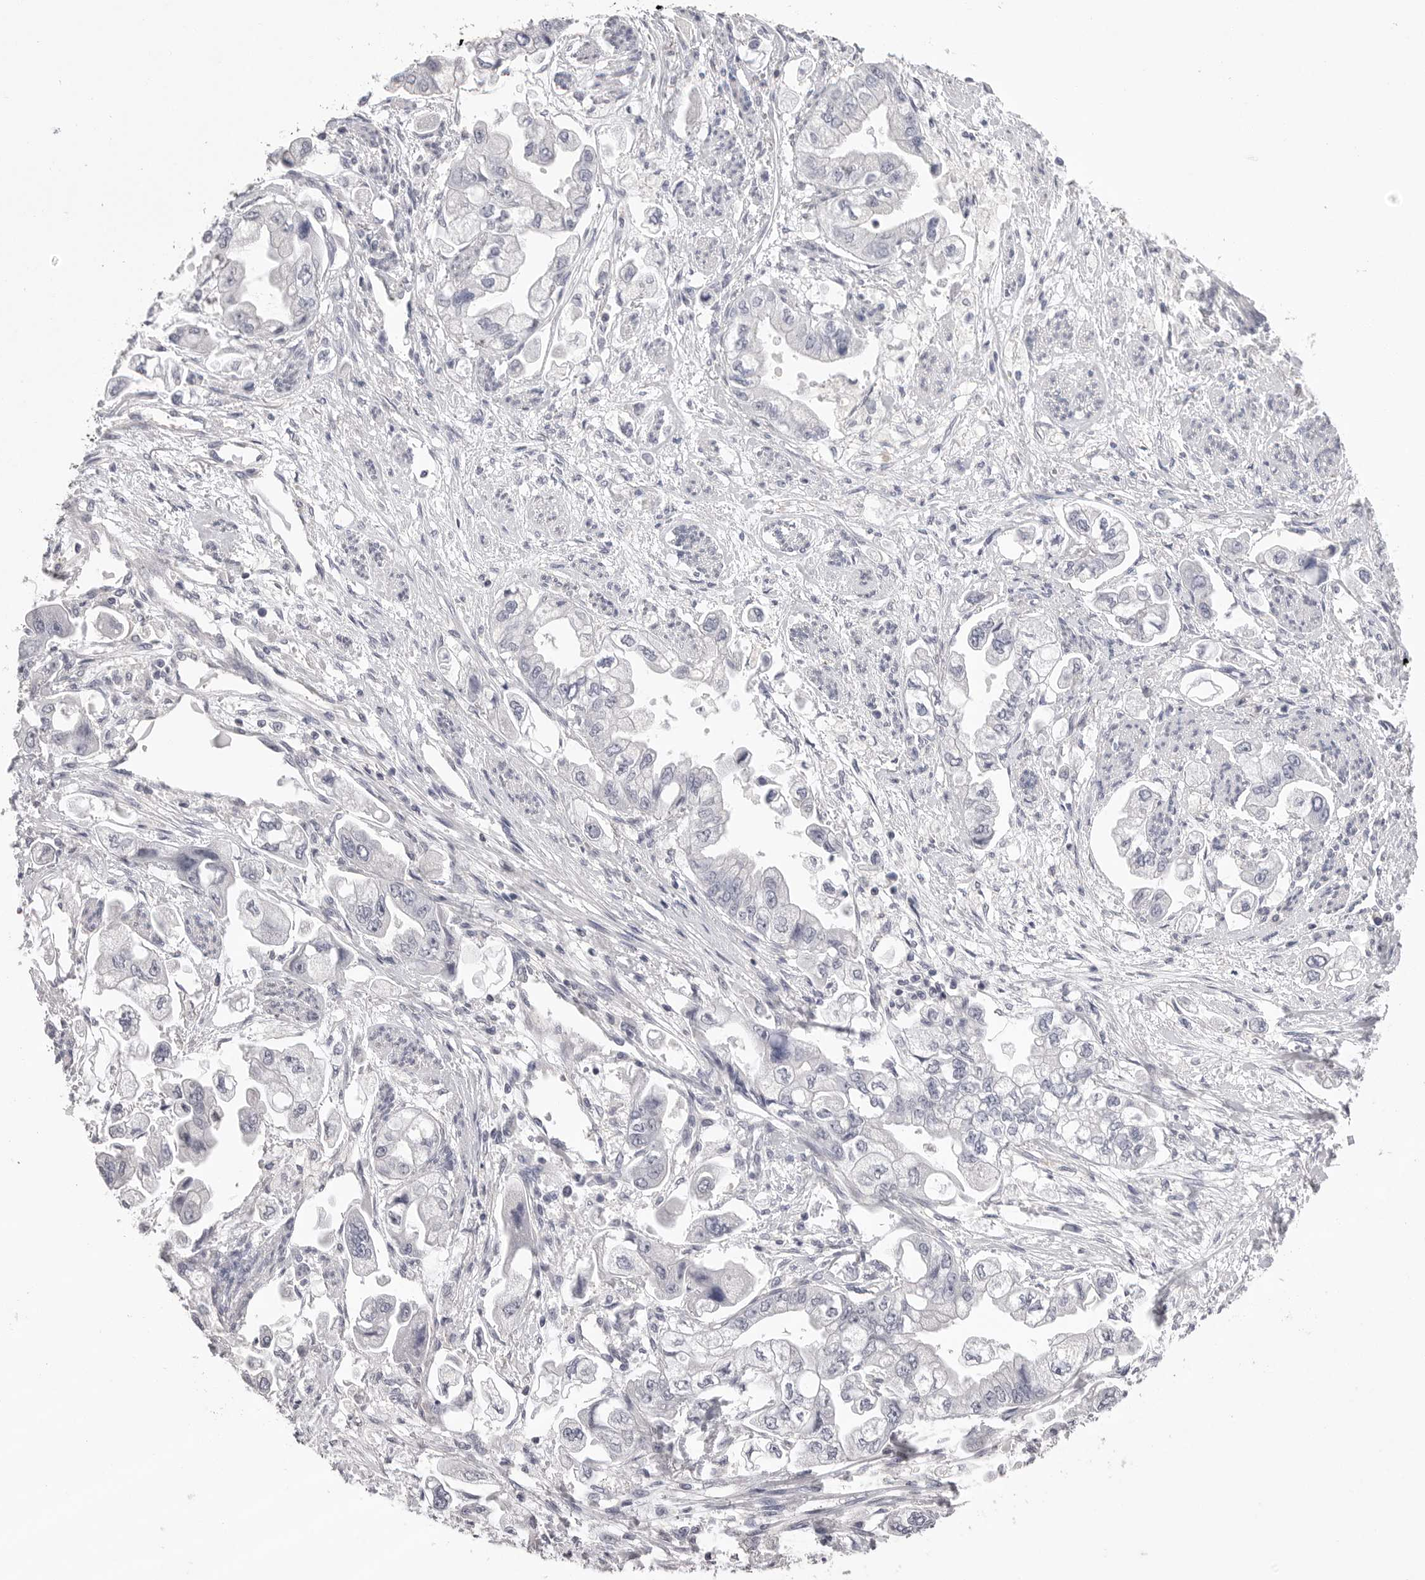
{"staining": {"intensity": "negative", "quantity": "none", "location": "none"}, "tissue": "stomach cancer", "cell_type": "Tumor cells", "image_type": "cancer", "snomed": [{"axis": "morphology", "description": "Adenocarcinoma, NOS"}, {"axis": "topography", "description": "Stomach"}], "caption": "High power microscopy micrograph of an IHC micrograph of stomach cancer, revealing no significant staining in tumor cells. Brightfield microscopy of immunohistochemistry (IHC) stained with DAB (brown) and hematoxylin (blue), captured at high magnification.", "gene": "DLGAP3", "patient": {"sex": "male", "age": 62}}